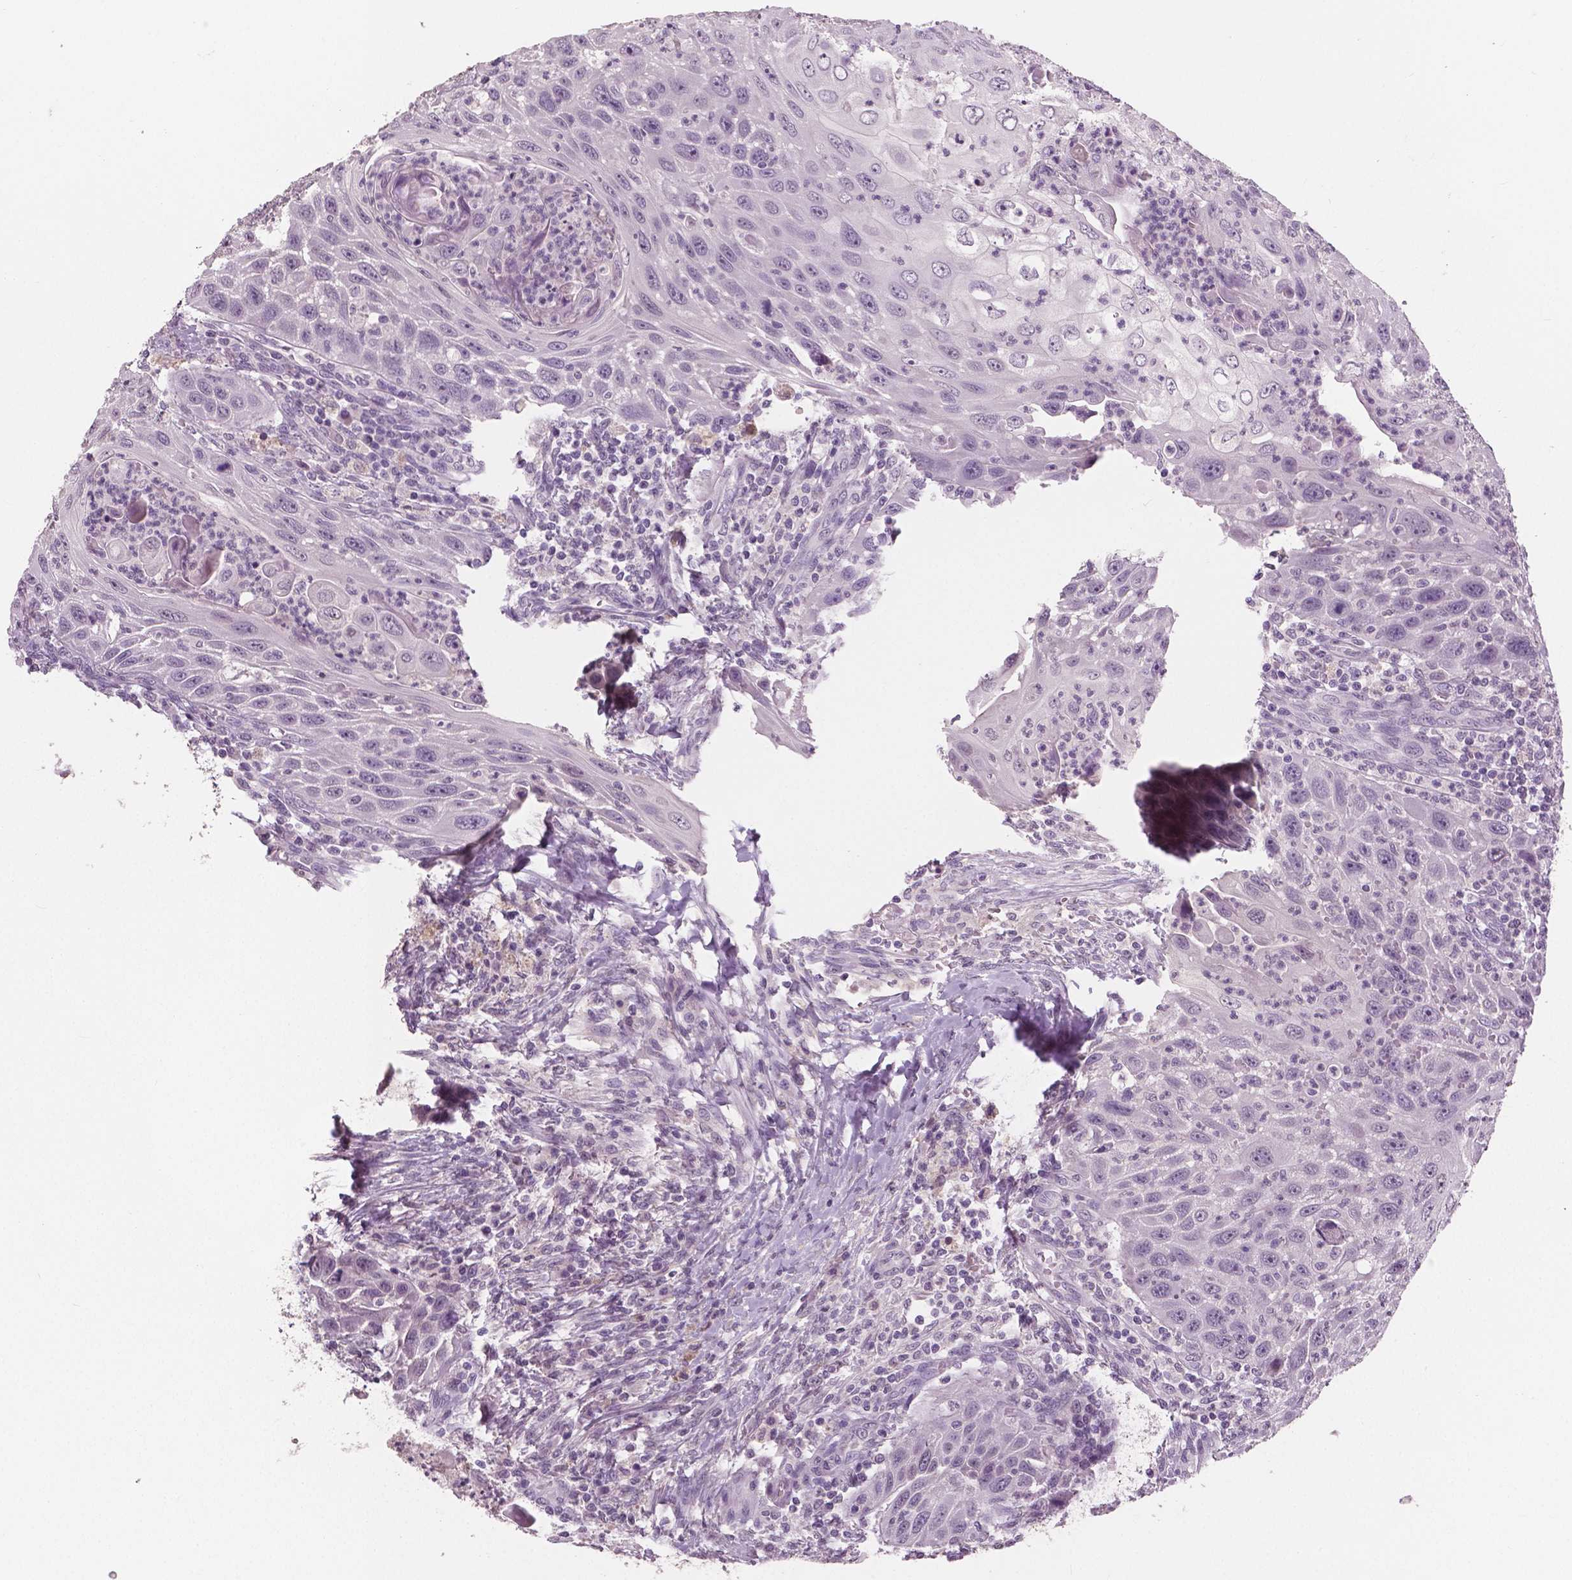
{"staining": {"intensity": "negative", "quantity": "none", "location": "none"}, "tissue": "head and neck cancer", "cell_type": "Tumor cells", "image_type": "cancer", "snomed": [{"axis": "morphology", "description": "Squamous cell carcinoma, NOS"}, {"axis": "topography", "description": "Head-Neck"}], "caption": "Tumor cells are negative for protein expression in human head and neck cancer.", "gene": "NECAB1", "patient": {"sex": "male", "age": 69}}